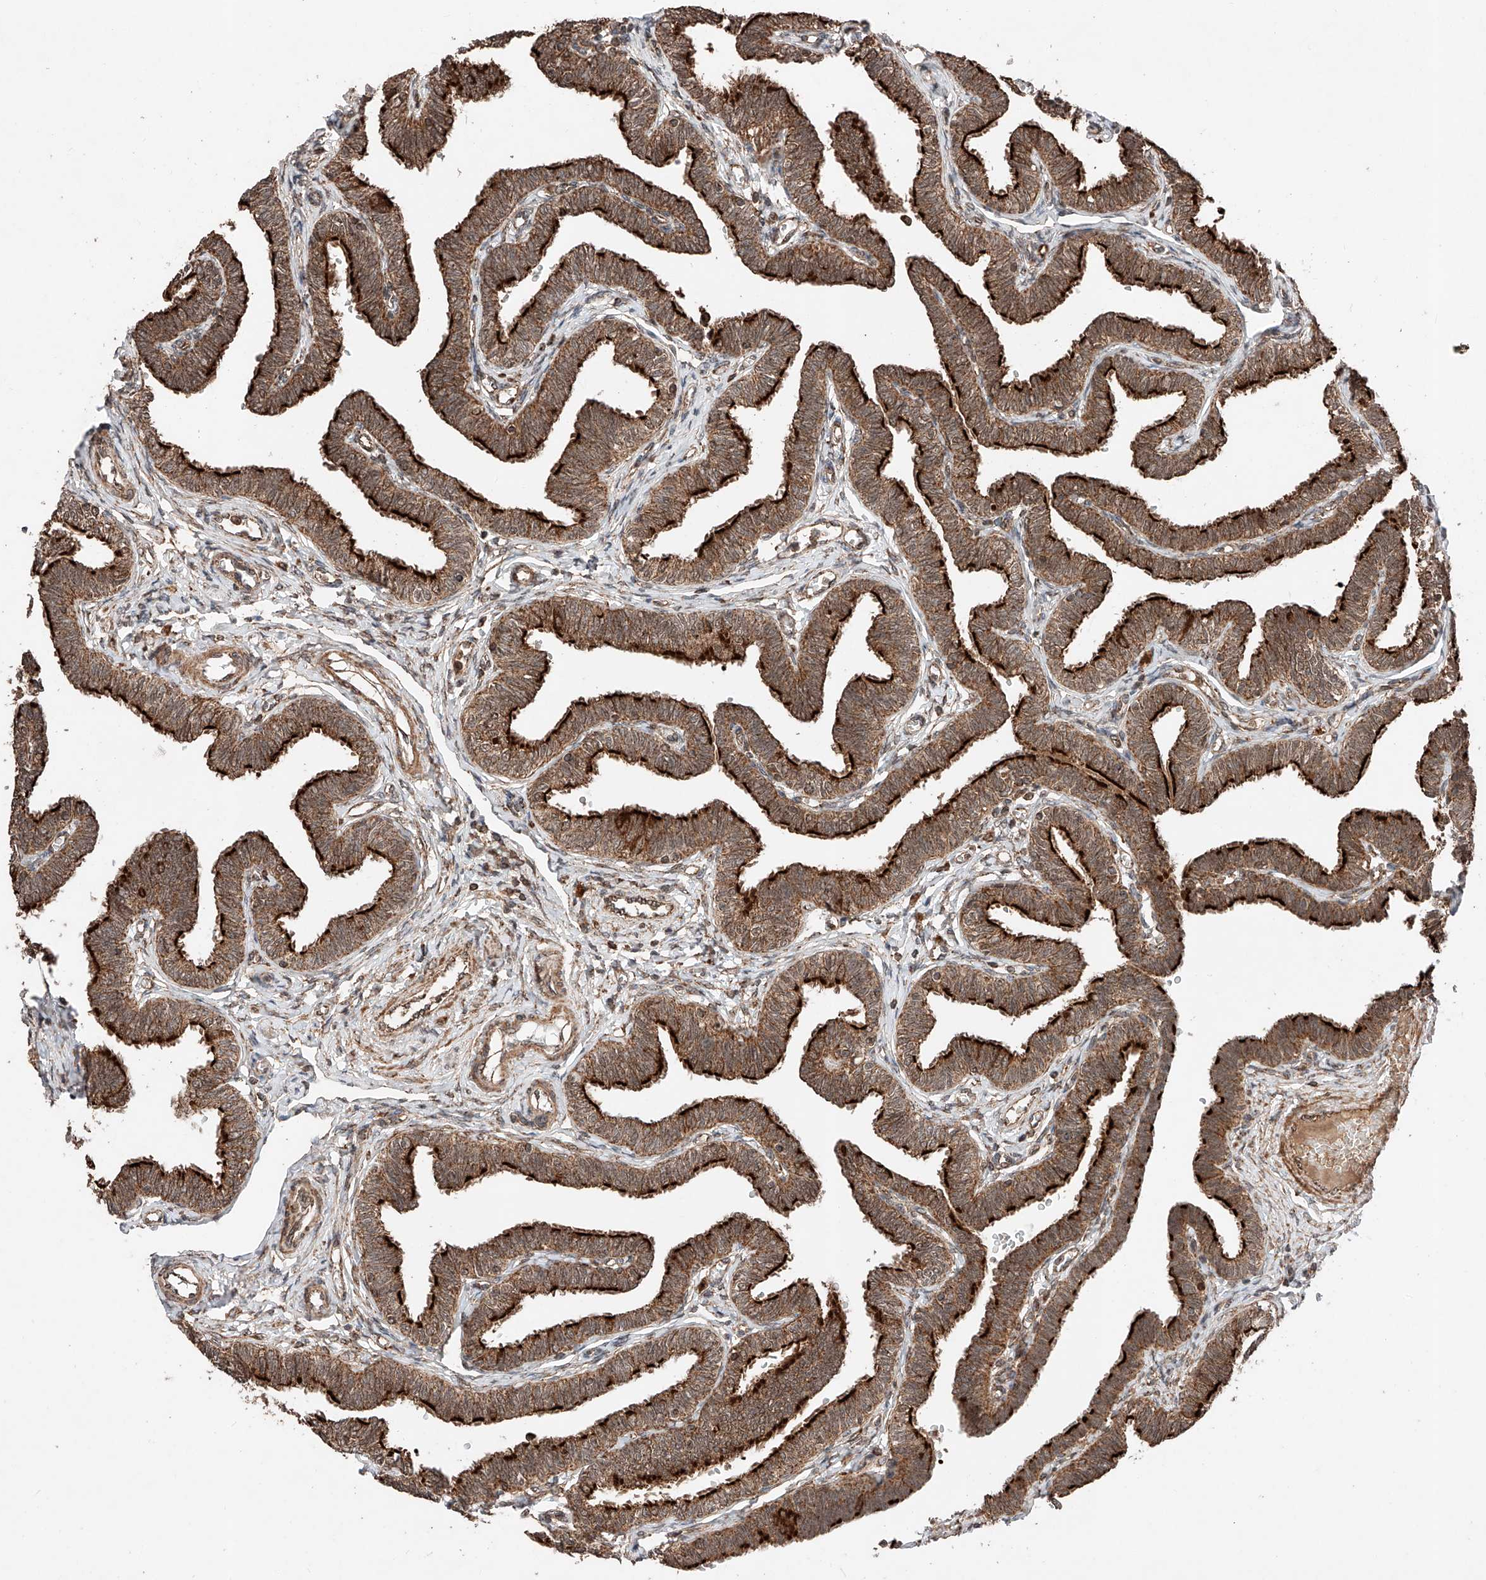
{"staining": {"intensity": "strong", "quantity": ">75%", "location": "cytoplasmic/membranous"}, "tissue": "fallopian tube", "cell_type": "Glandular cells", "image_type": "normal", "snomed": [{"axis": "morphology", "description": "Normal tissue, NOS"}, {"axis": "topography", "description": "Fallopian tube"}, {"axis": "topography", "description": "Ovary"}], "caption": "The immunohistochemical stain highlights strong cytoplasmic/membranous positivity in glandular cells of unremarkable fallopian tube. (Brightfield microscopy of DAB IHC at high magnification).", "gene": "ZSCAN29", "patient": {"sex": "female", "age": 23}}